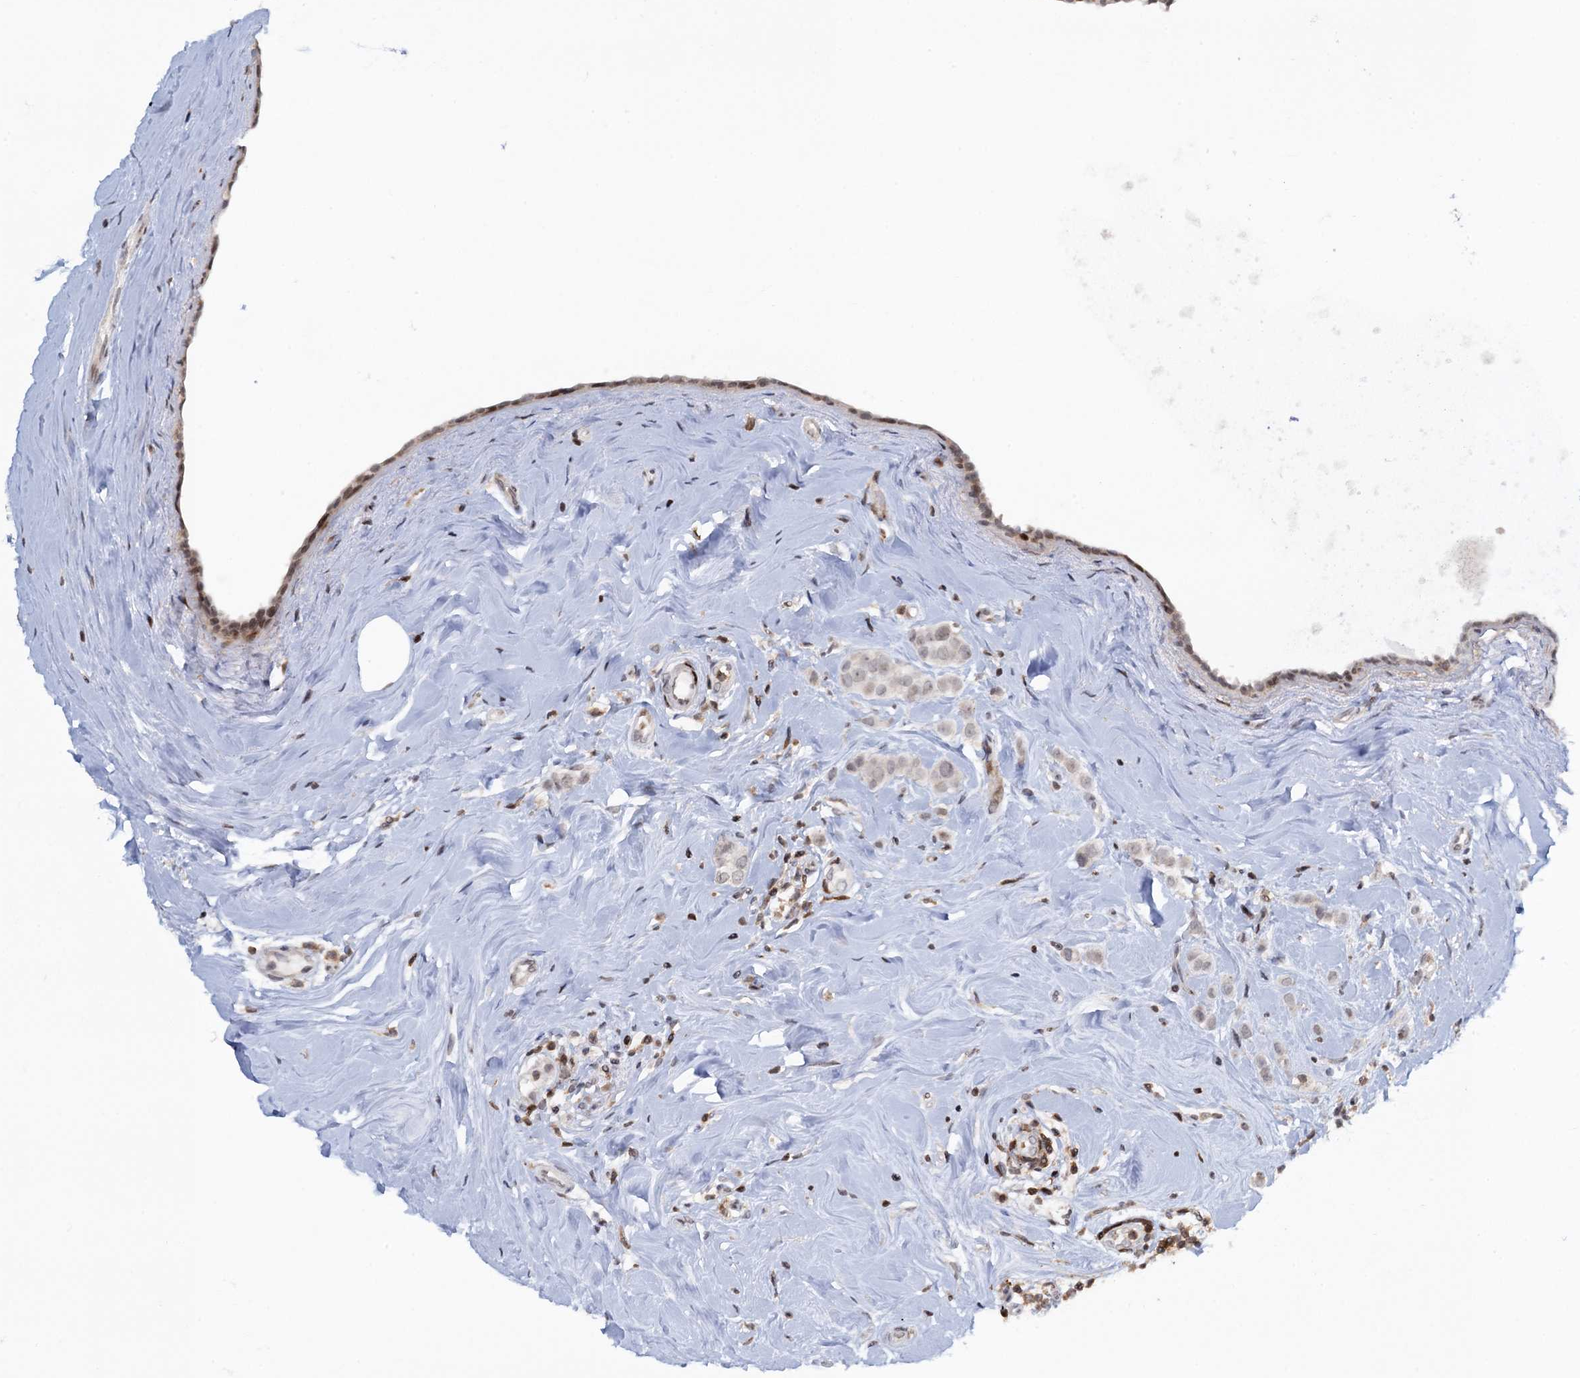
{"staining": {"intensity": "negative", "quantity": "none", "location": "none"}, "tissue": "breast cancer", "cell_type": "Tumor cells", "image_type": "cancer", "snomed": [{"axis": "morphology", "description": "Lobular carcinoma"}, {"axis": "topography", "description": "Breast"}], "caption": "IHC of lobular carcinoma (breast) exhibits no staining in tumor cells. (DAB (3,3'-diaminobenzidine) immunohistochemistry (IHC) visualized using brightfield microscopy, high magnification).", "gene": "FYB1", "patient": {"sex": "female", "age": 47}}